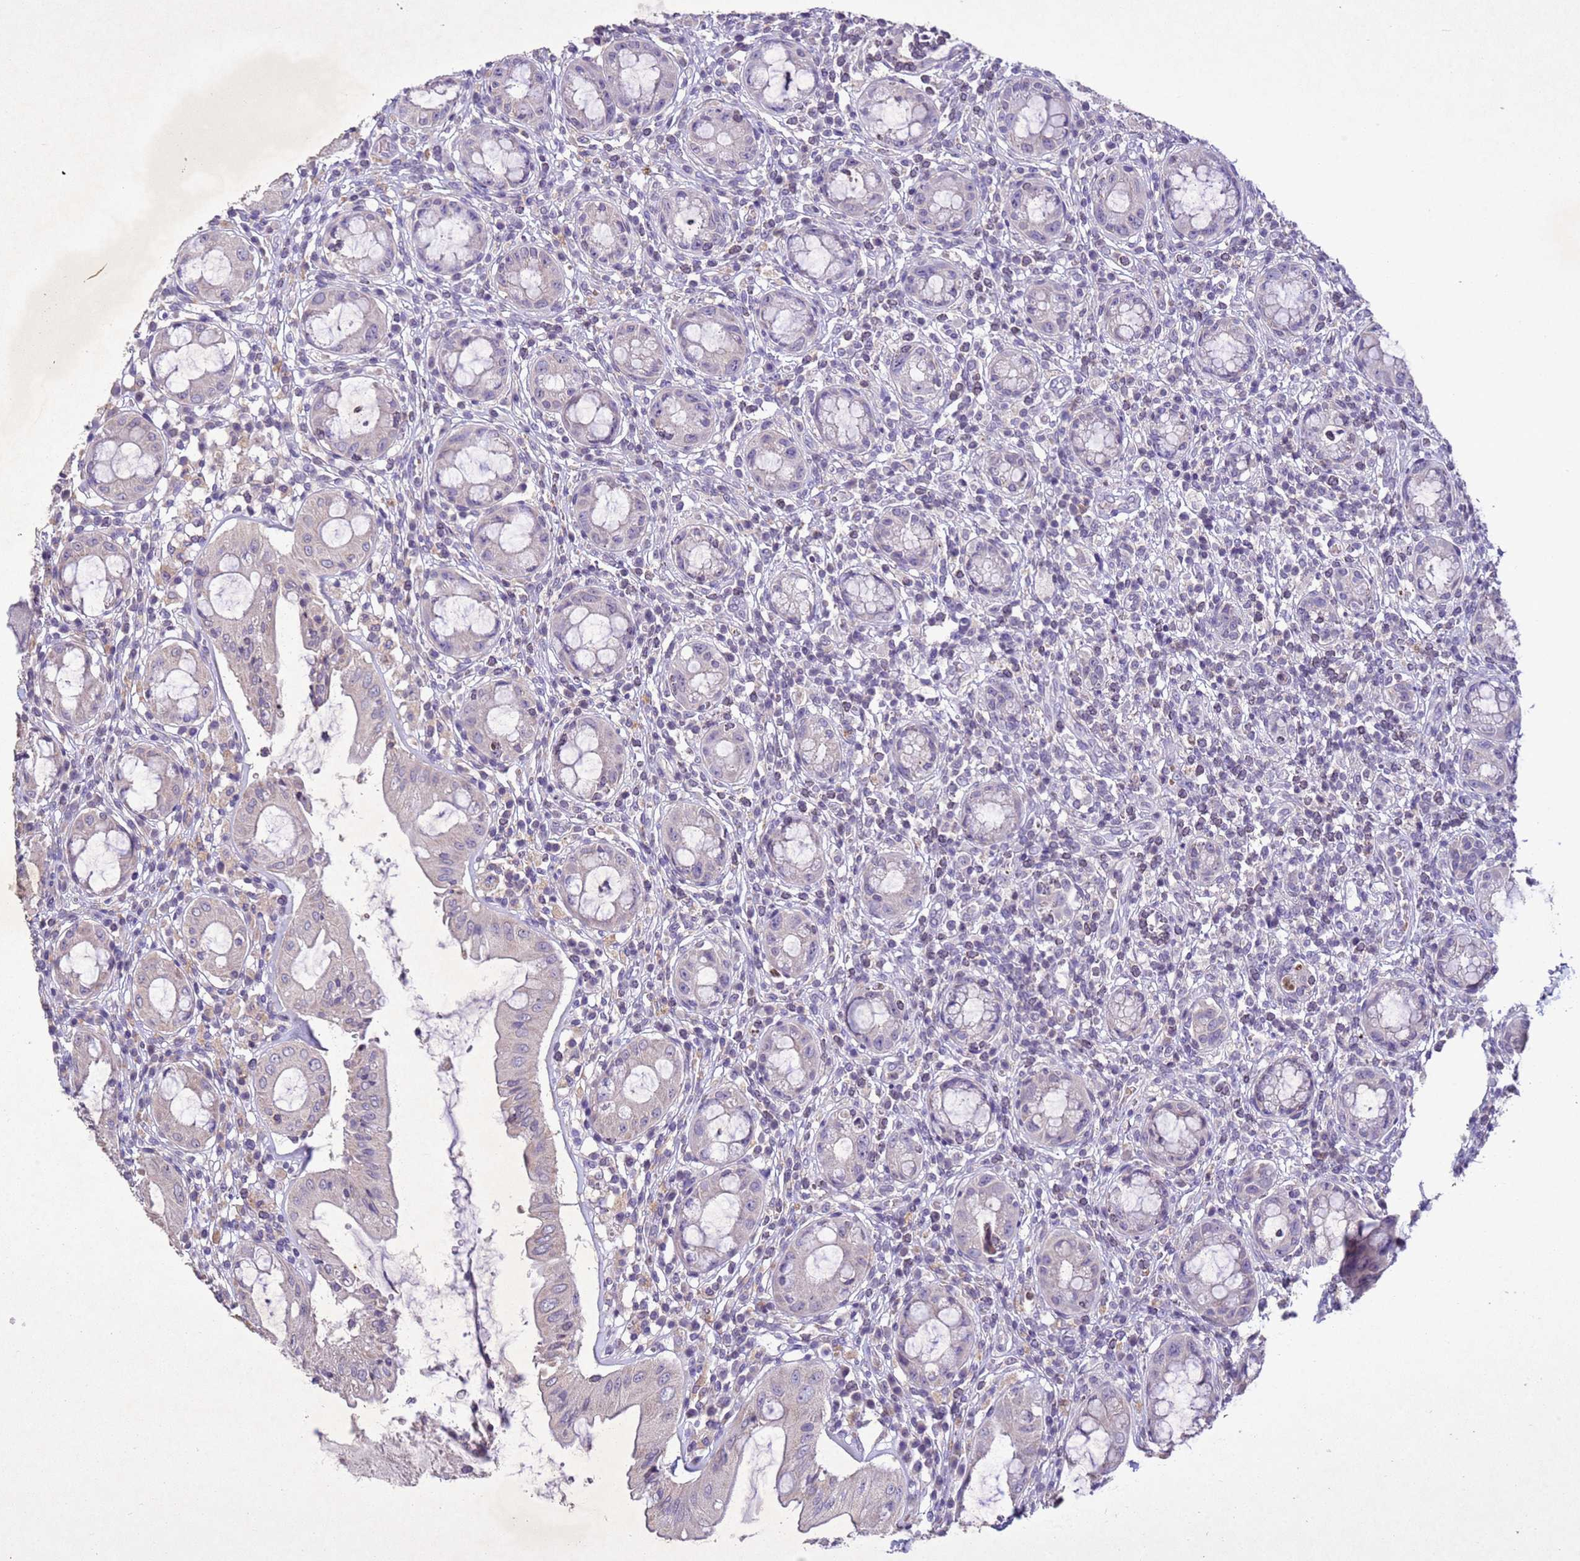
{"staining": {"intensity": "weak", "quantity": "<25%", "location": "cytoplasmic/membranous"}, "tissue": "rectum", "cell_type": "Glandular cells", "image_type": "normal", "snomed": [{"axis": "morphology", "description": "Normal tissue, NOS"}, {"axis": "topography", "description": "Rectum"}], "caption": "The photomicrograph exhibits no significant expression in glandular cells of rectum.", "gene": "NLRP11", "patient": {"sex": "female", "age": 57}}